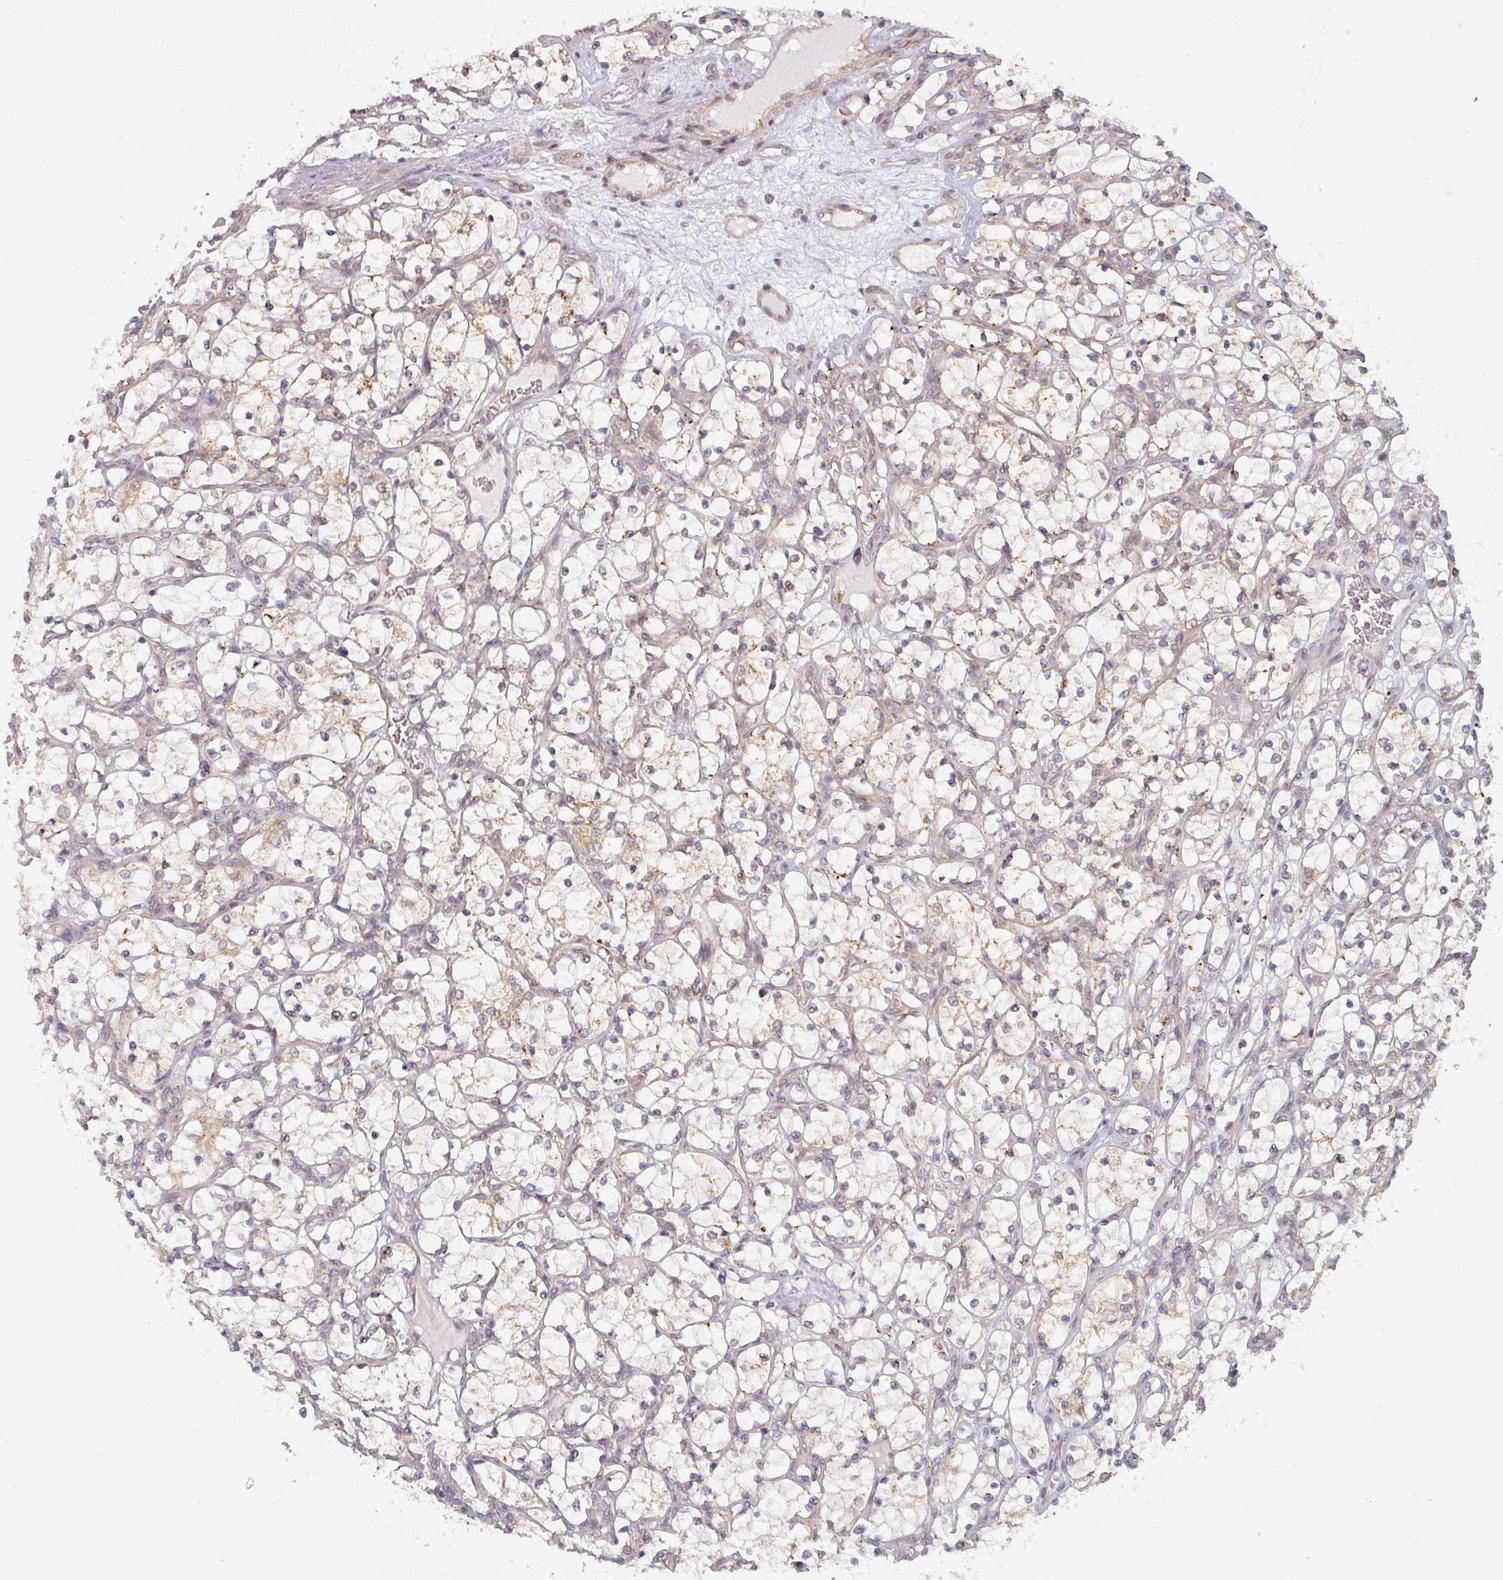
{"staining": {"intensity": "weak", "quantity": "25%-75%", "location": "cytoplasmic/membranous"}, "tissue": "renal cancer", "cell_type": "Tumor cells", "image_type": "cancer", "snomed": [{"axis": "morphology", "description": "Adenocarcinoma, NOS"}, {"axis": "topography", "description": "Kidney"}], "caption": "Immunohistochemical staining of renal adenocarcinoma demonstrates low levels of weak cytoplasmic/membranous positivity in about 25%-75% of tumor cells. The protein is stained brown, and the nuclei are stained in blue (DAB (3,3'-diaminobenzidine) IHC with brightfield microscopy, high magnification).", "gene": "TAPT1", "patient": {"sex": "female", "age": 69}}